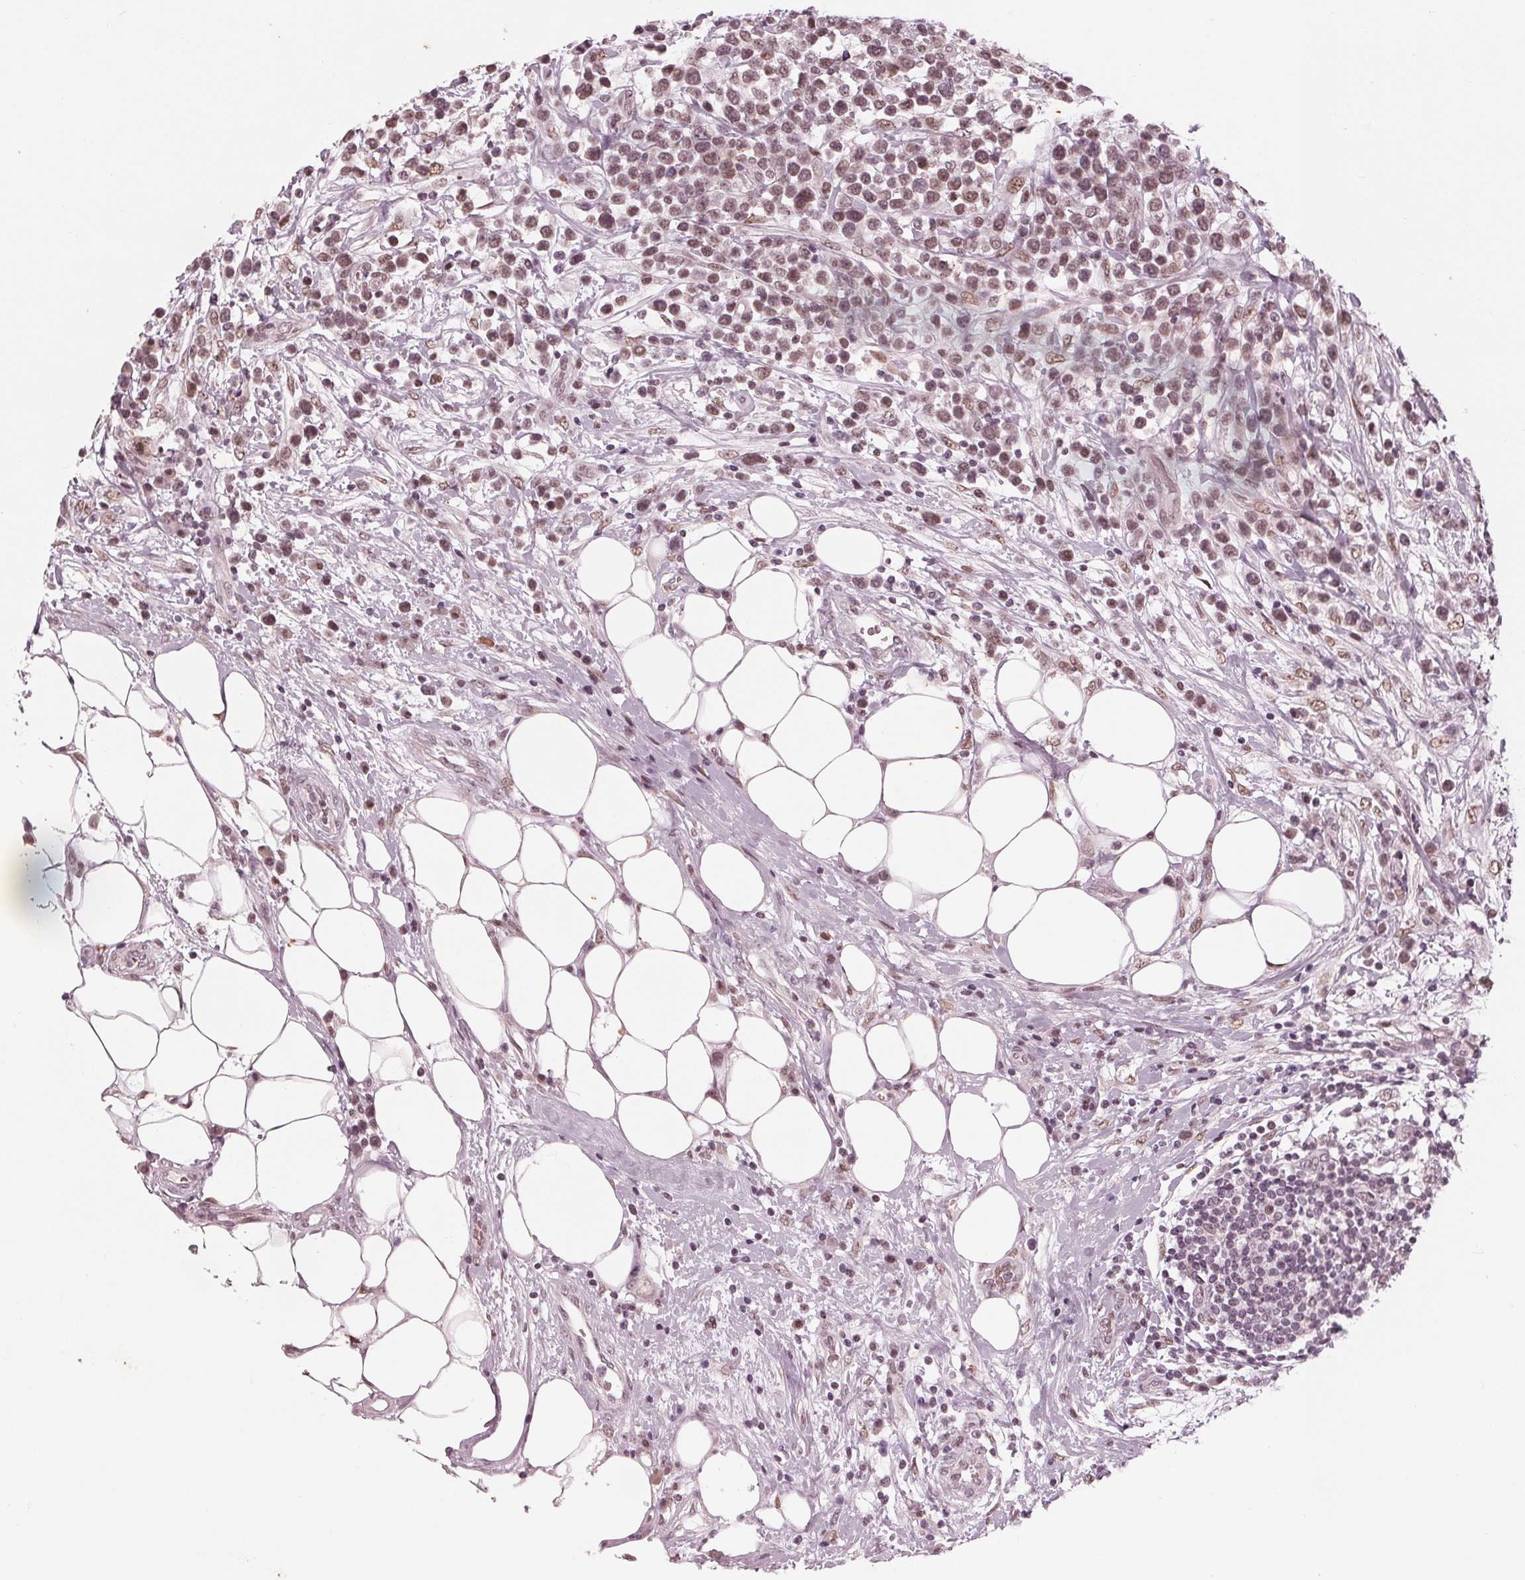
{"staining": {"intensity": "weak", "quantity": "<25%", "location": "nuclear"}, "tissue": "lymphoma", "cell_type": "Tumor cells", "image_type": "cancer", "snomed": [{"axis": "morphology", "description": "Malignant lymphoma, non-Hodgkin's type, High grade"}, {"axis": "topography", "description": "Soft tissue"}], "caption": "The IHC photomicrograph has no significant staining in tumor cells of lymphoma tissue.", "gene": "DNMT3L", "patient": {"sex": "female", "age": 56}}